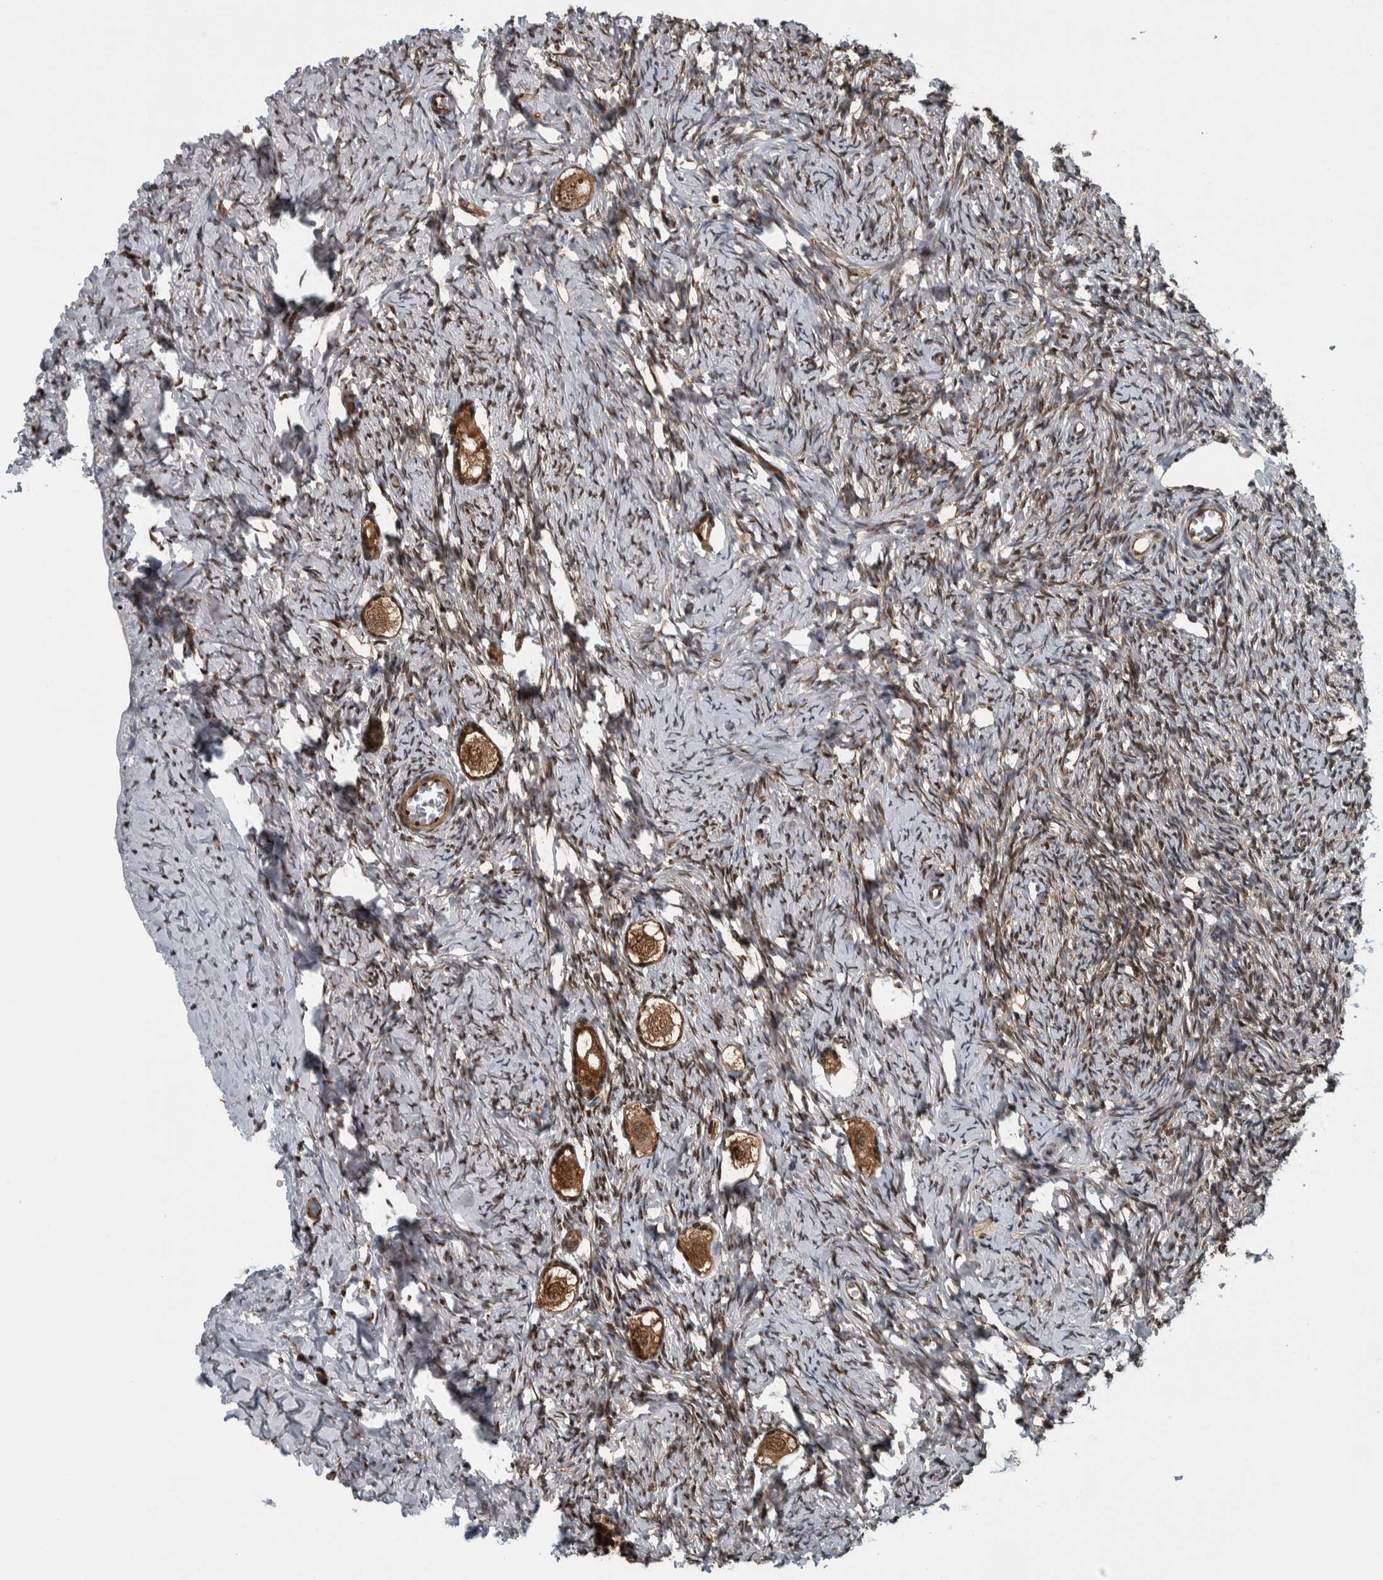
{"staining": {"intensity": "strong", "quantity": ">75%", "location": "cytoplasmic/membranous,nuclear"}, "tissue": "ovary", "cell_type": "Follicle cells", "image_type": "normal", "snomed": [{"axis": "morphology", "description": "Normal tissue, NOS"}, {"axis": "topography", "description": "Ovary"}], "caption": "Immunohistochemical staining of benign human ovary reveals strong cytoplasmic/membranous,nuclear protein staining in approximately >75% of follicle cells. The staining was performed using DAB (3,3'-diaminobenzidine), with brown indicating positive protein expression. Nuclei are stained blue with hematoxylin.", "gene": "FAM135B", "patient": {"sex": "female", "age": 27}}